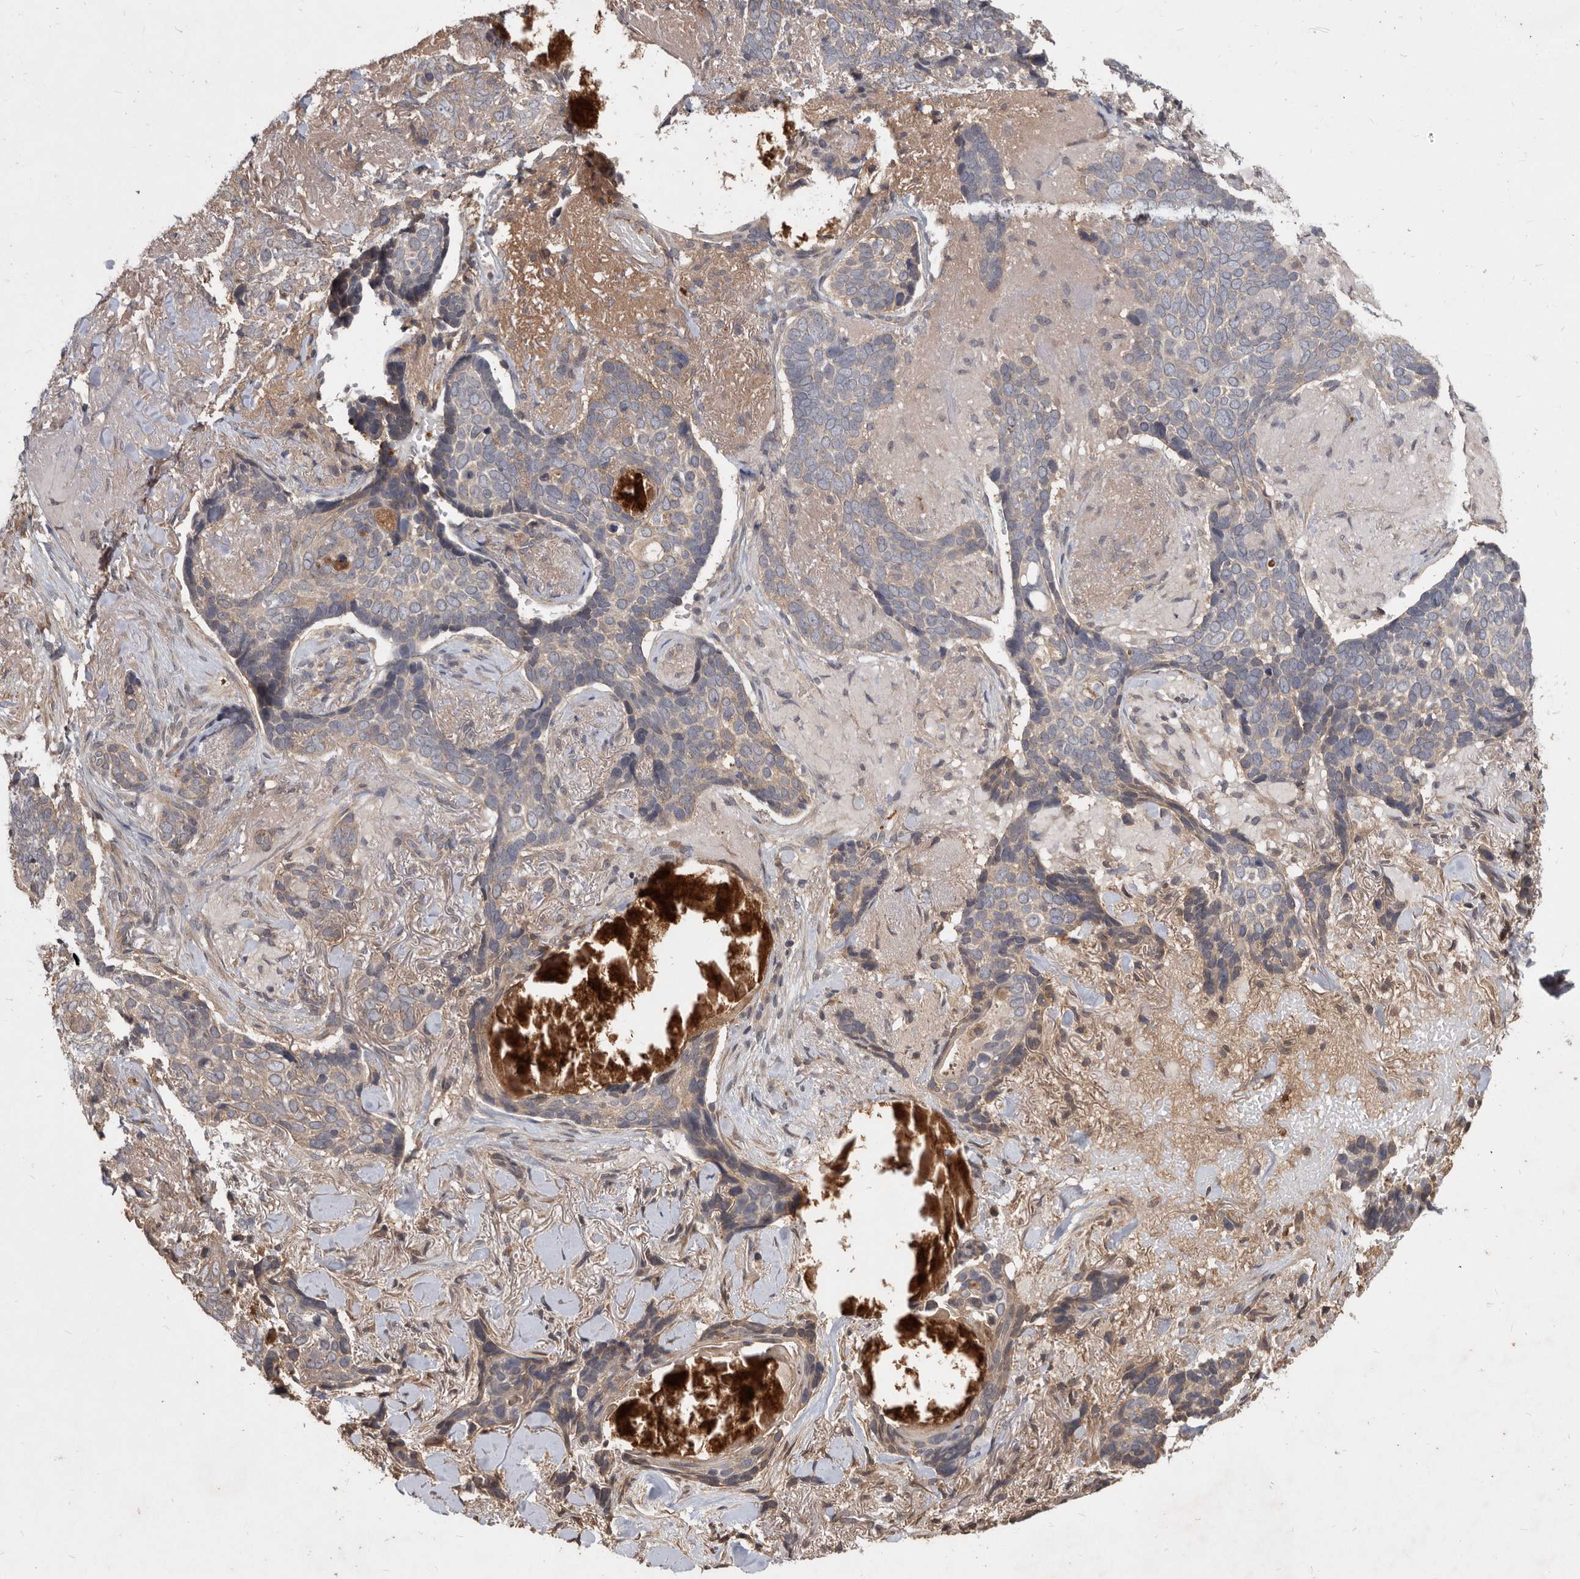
{"staining": {"intensity": "weak", "quantity": "25%-75%", "location": "cytoplasmic/membranous"}, "tissue": "skin cancer", "cell_type": "Tumor cells", "image_type": "cancer", "snomed": [{"axis": "morphology", "description": "Basal cell carcinoma"}, {"axis": "topography", "description": "Skin"}], "caption": "This is a histology image of IHC staining of basal cell carcinoma (skin), which shows weak positivity in the cytoplasmic/membranous of tumor cells.", "gene": "DNAJC28", "patient": {"sex": "female", "age": 82}}